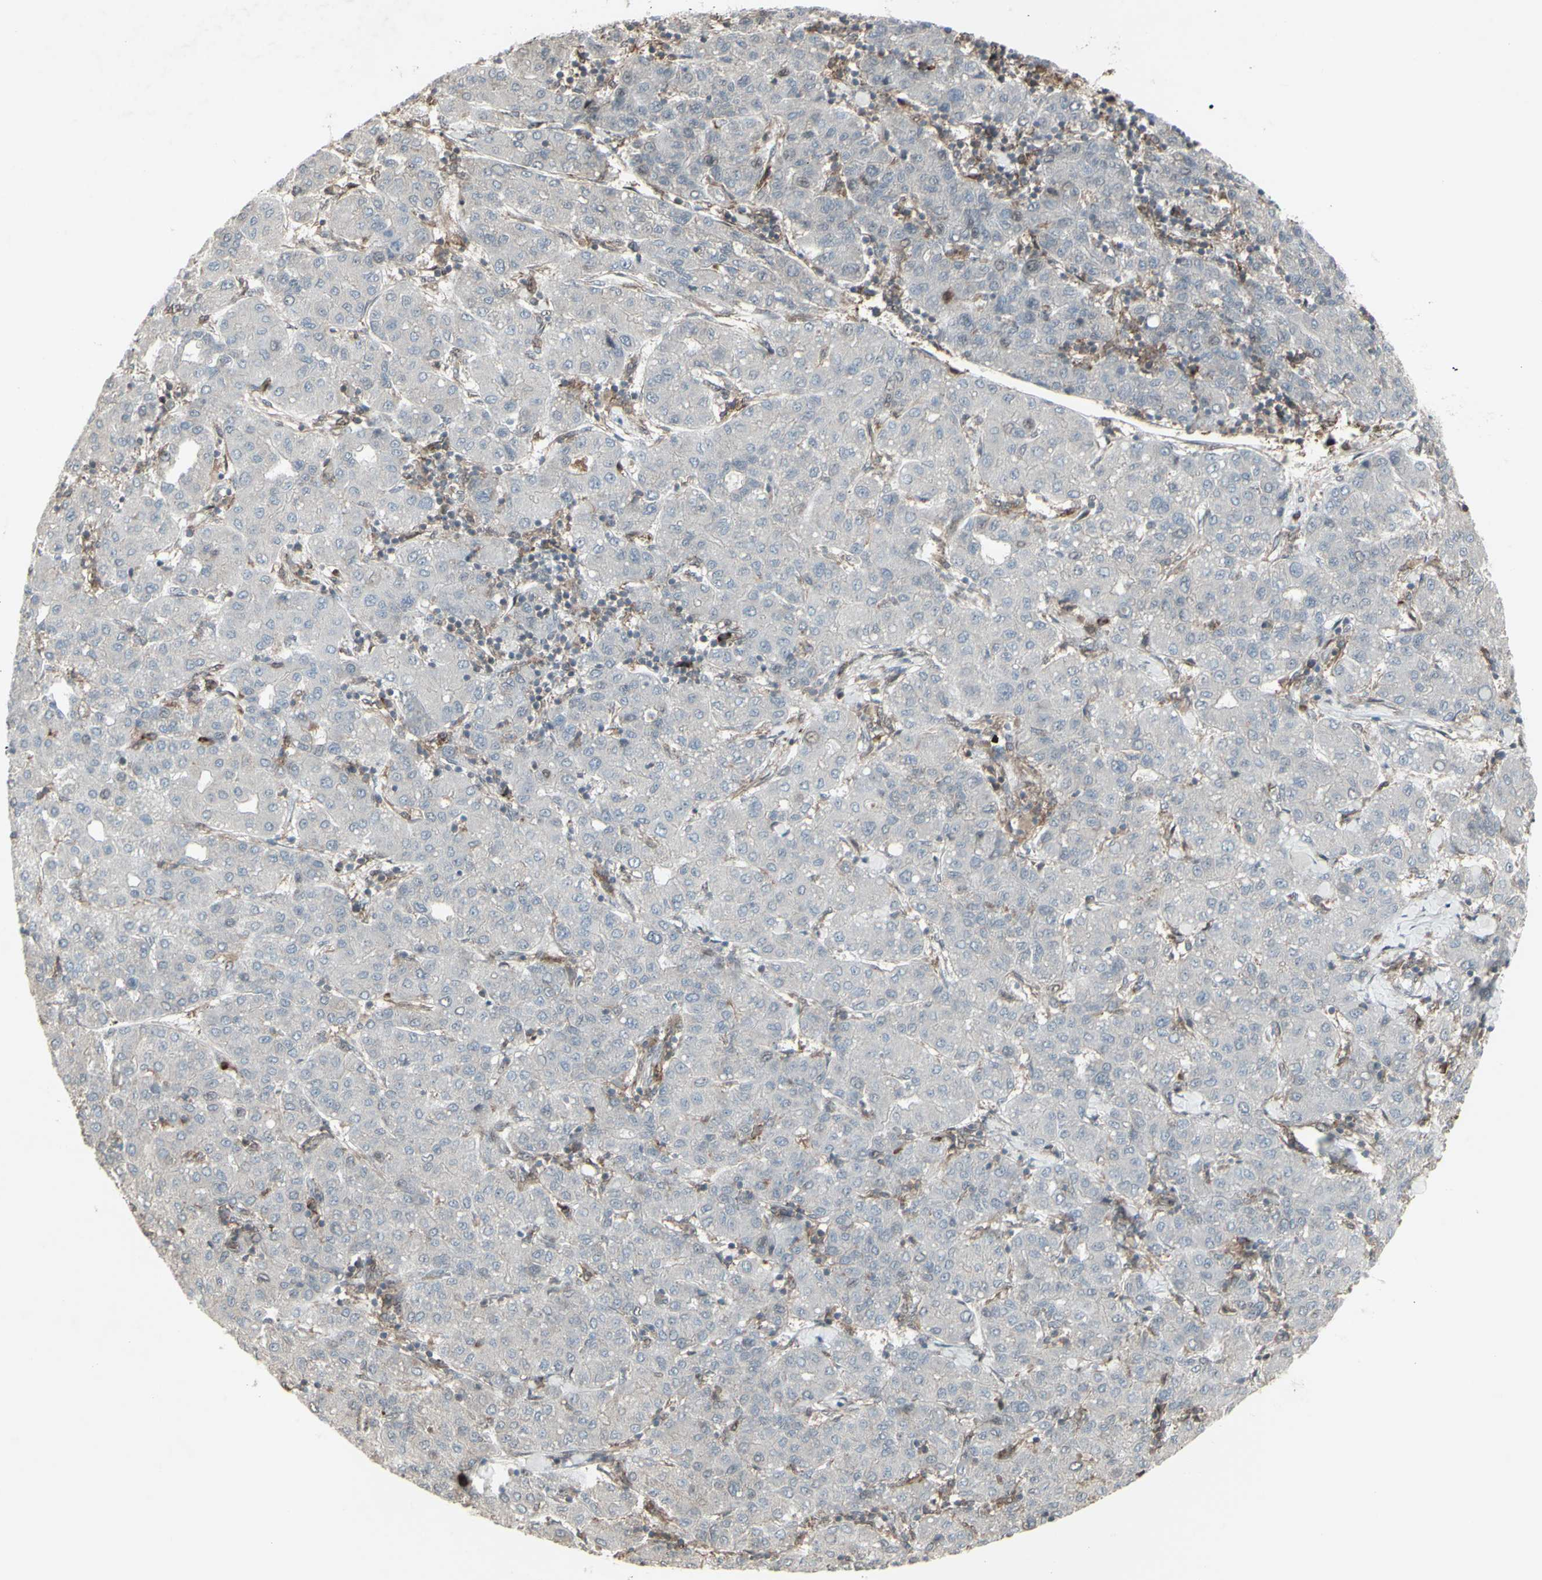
{"staining": {"intensity": "negative", "quantity": "none", "location": "none"}, "tissue": "liver cancer", "cell_type": "Tumor cells", "image_type": "cancer", "snomed": [{"axis": "morphology", "description": "Carcinoma, Hepatocellular, NOS"}, {"axis": "topography", "description": "Liver"}], "caption": "Liver hepatocellular carcinoma stained for a protein using immunohistochemistry (IHC) reveals no positivity tumor cells.", "gene": "CD33", "patient": {"sex": "male", "age": 65}}